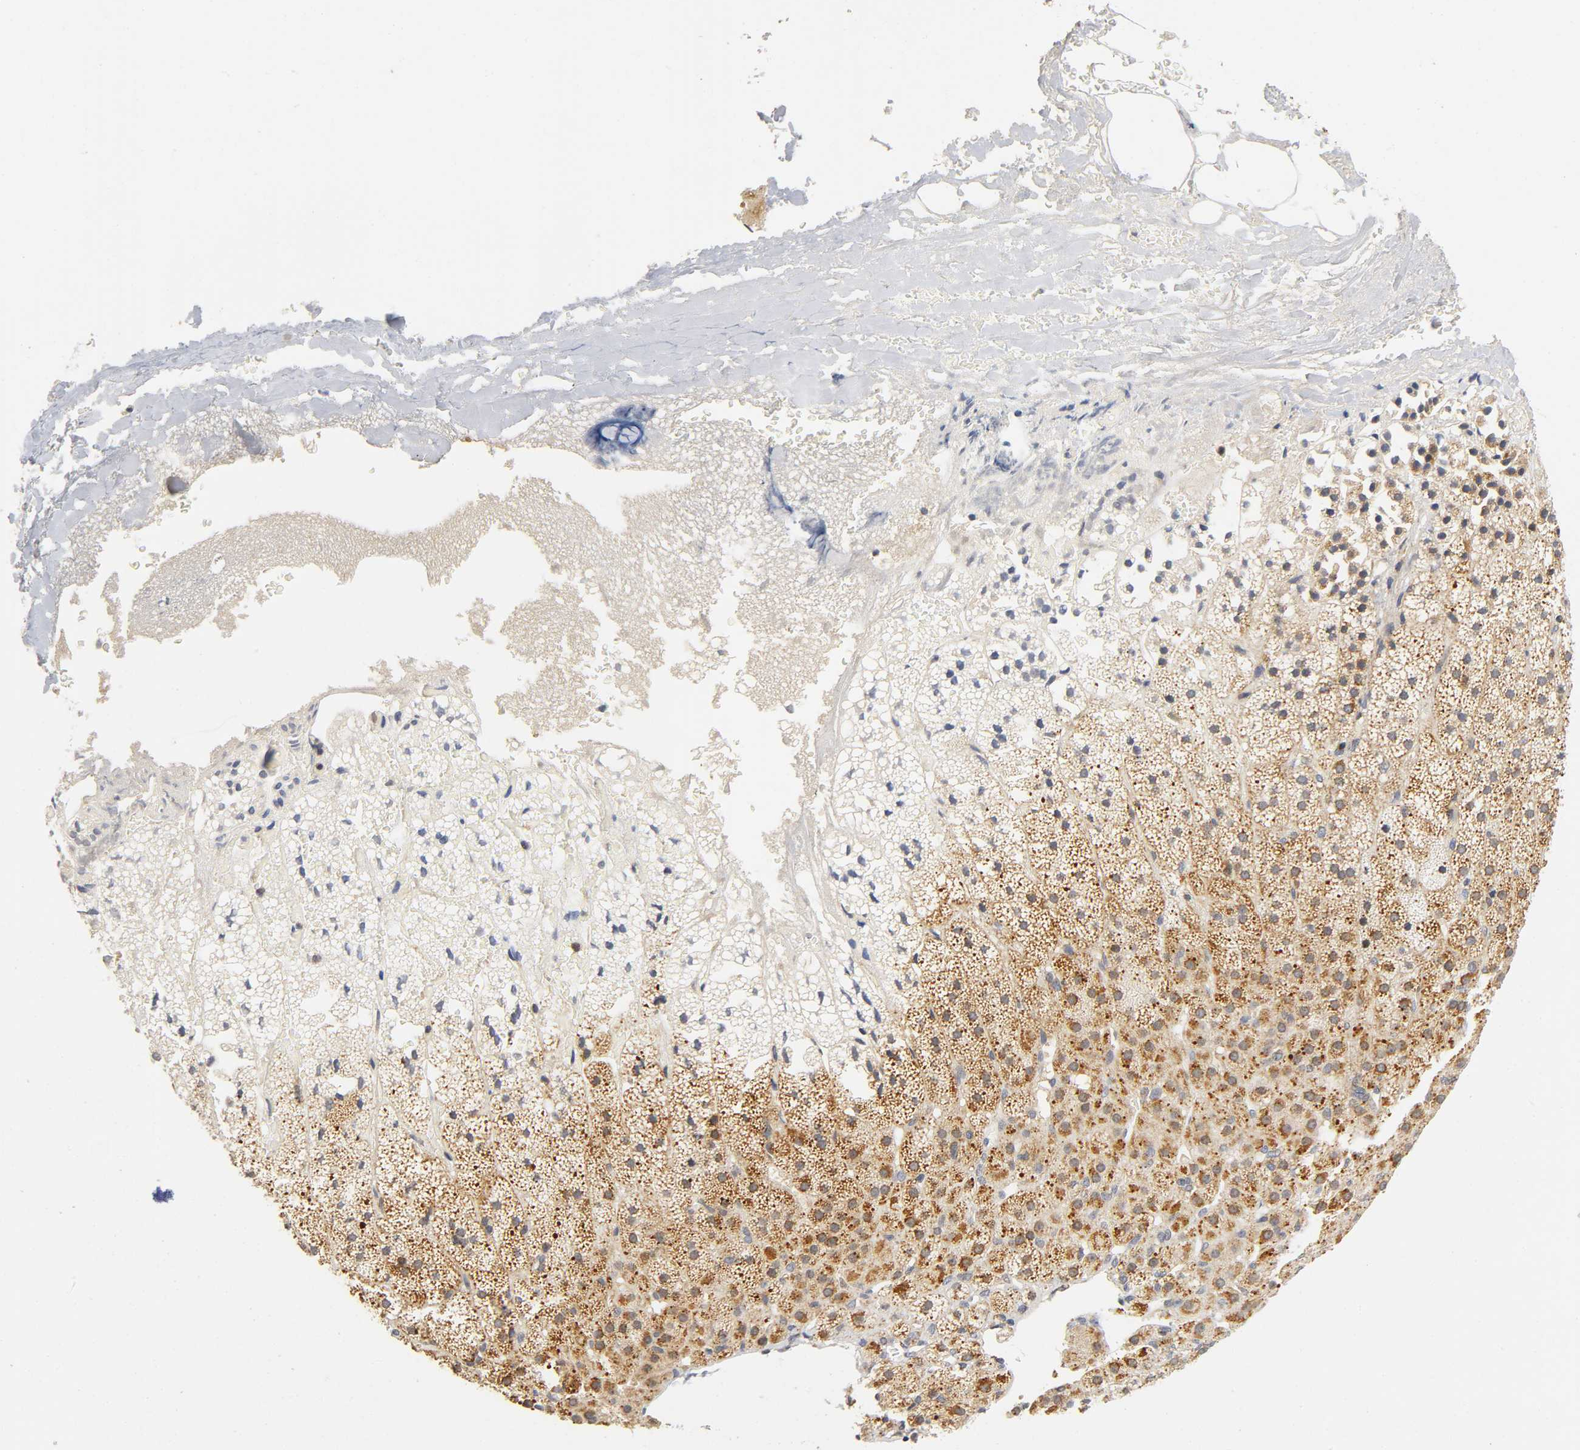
{"staining": {"intensity": "moderate", "quantity": ">75%", "location": "cytoplasmic/membranous"}, "tissue": "adrenal gland", "cell_type": "Glandular cells", "image_type": "normal", "snomed": [{"axis": "morphology", "description": "Normal tissue, NOS"}, {"axis": "topography", "description": "Adrenal gland"}], "caption": "Immunohistochemistry (IHC) (DAB) staining of normal adrenal gland exhibits moderate cytoplasmic/membranous protein positivity in approximately >75% of glandular cells.", "gene": "NRP1", "patient": {"sex": "male", "age": 35}}